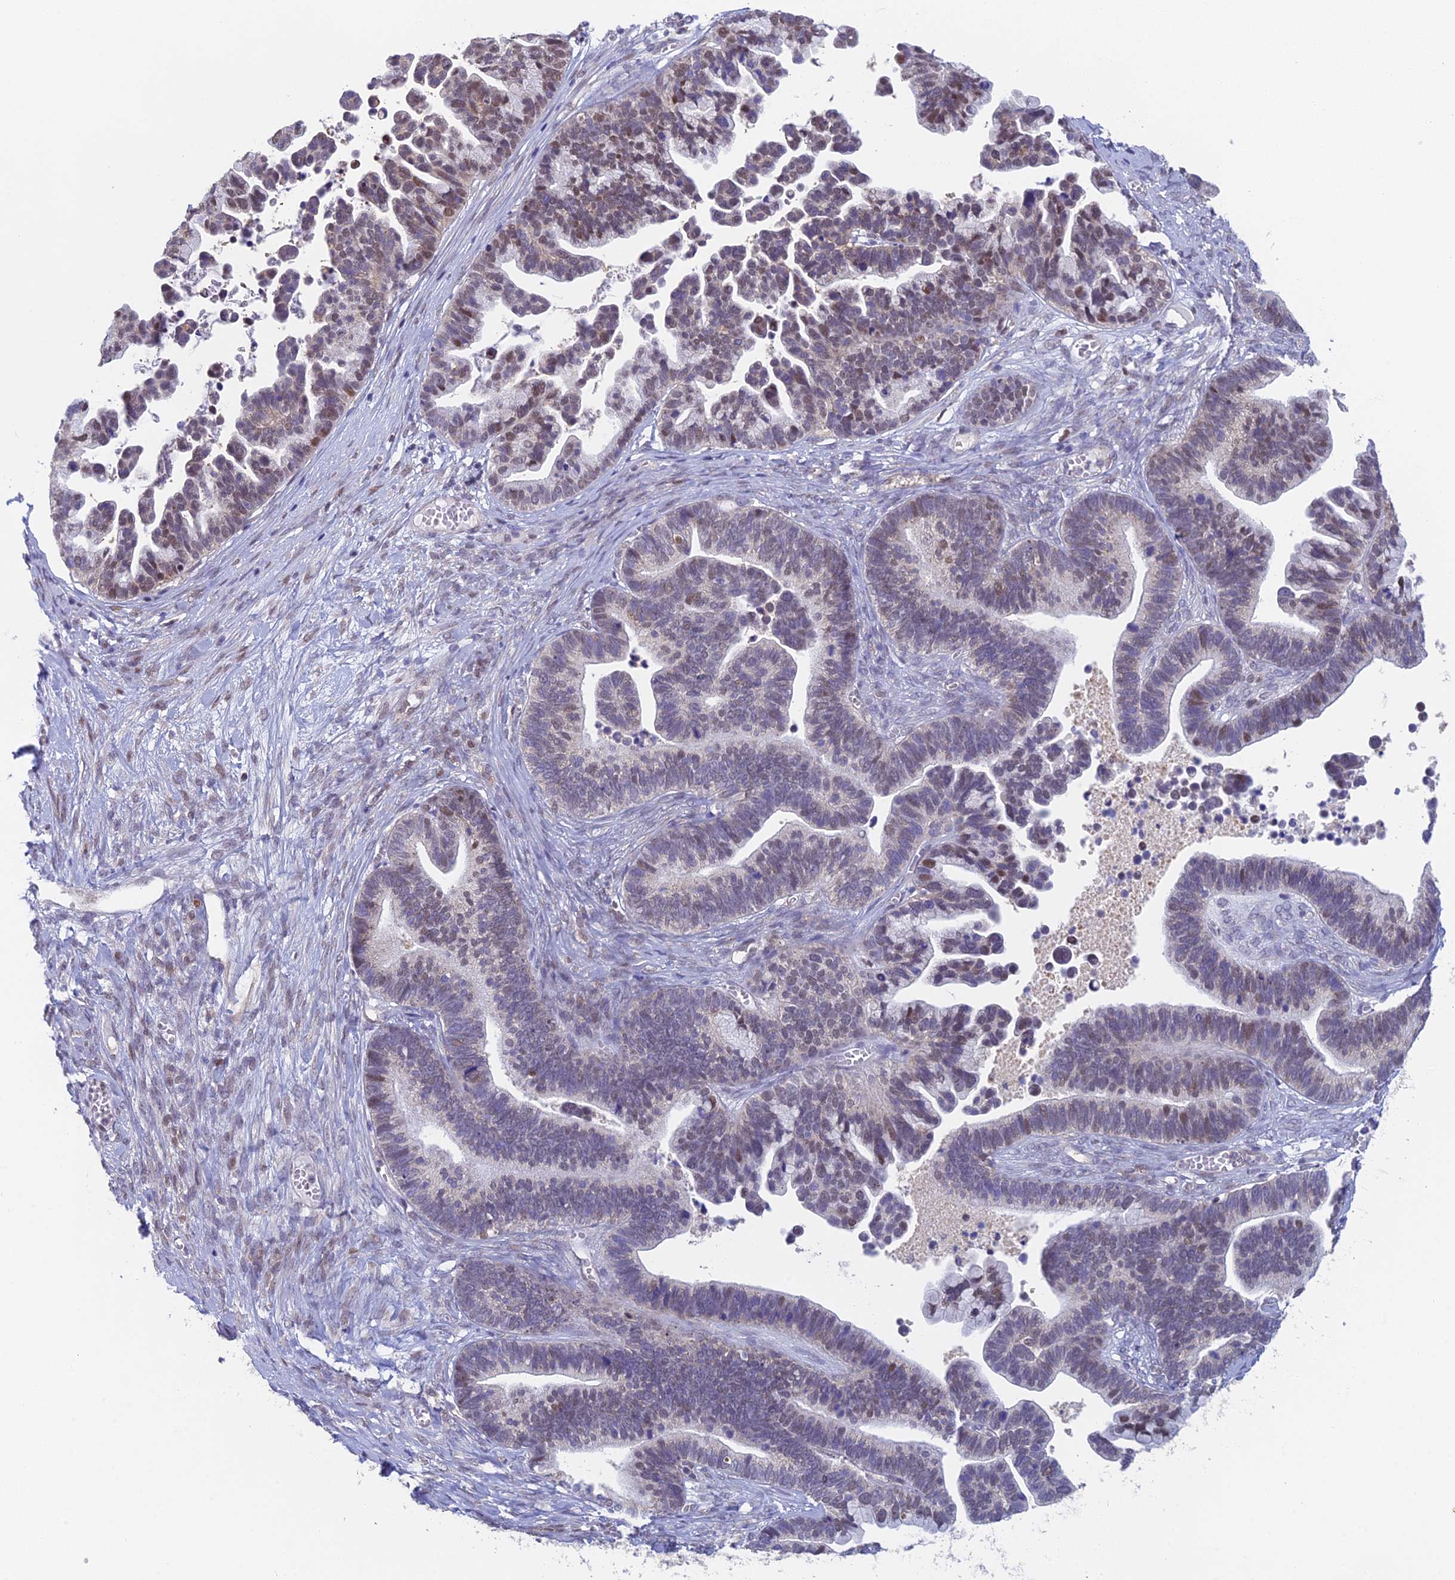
{"staining": {"intensity": "moderate", "quantity": "25%-75%", "location": "nuclear"}, "tissue": "ovarian cancer", "cell_type": "Tumor cells", "image_type": "cancer", "snomed": [{"axis": "morphology", "description": "Cystadenocarcinoma, serous, NOS"}, {"axis": "topography", "description": "Ovary"}], "caption": "Ovarian cancer (serous cystadenocarcinoma) tissue exhibits moderate nuclear staining in about 25%-75% of tumor cells, visualized by immunohistochemistry. Using DAB (3,3'-diaminobenzidine) (brown) and hematoxylin (blue) stains, captured at high magnification using brightfield microscopy.", "gene": "MRPL17", "patient": {"sex": "female", "age": 56}}